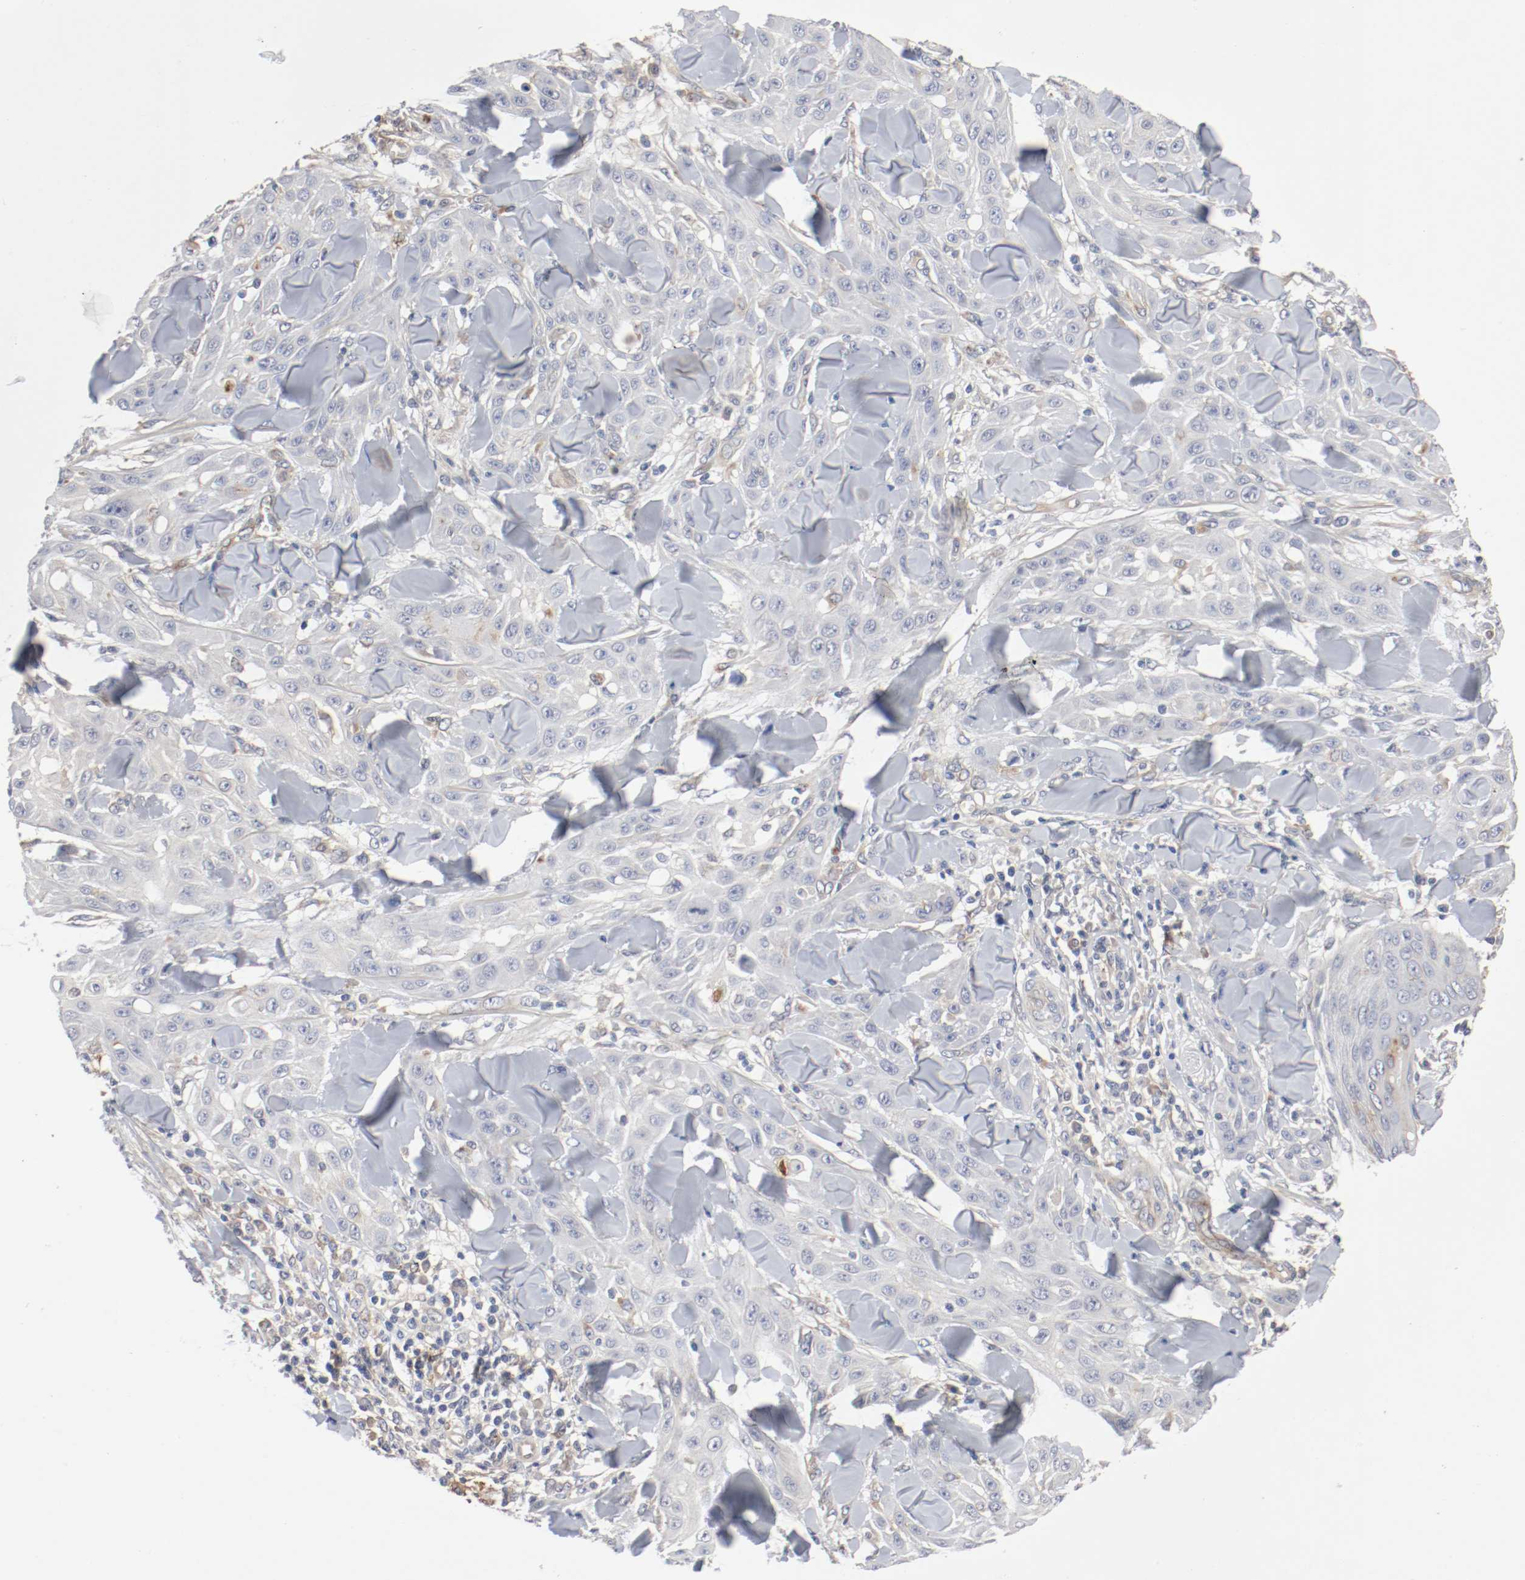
{"staining": {"intensity": "negative", "quantity": "none", "location": "none"}, "tissue": "skin cancer", "cell_type": "Tumor cells", "image_type": "cancer", "snomed": [{"axis": "morphology", "description": "Squamous cell carcinoma, NOS"}, {"axis": "topography", "description": "Skin"}], "caption": "Micrograph shows no protein expression in tumor cells of squamous cell carcinoma (skin) tissue. The staining is performed using DAB (3,3'-diaminobenzidine) brown chromogen with nuclei counter-stained in using hematoxylin.", "gene": "REN", "patient": {"sex": "male", "age": 24}}